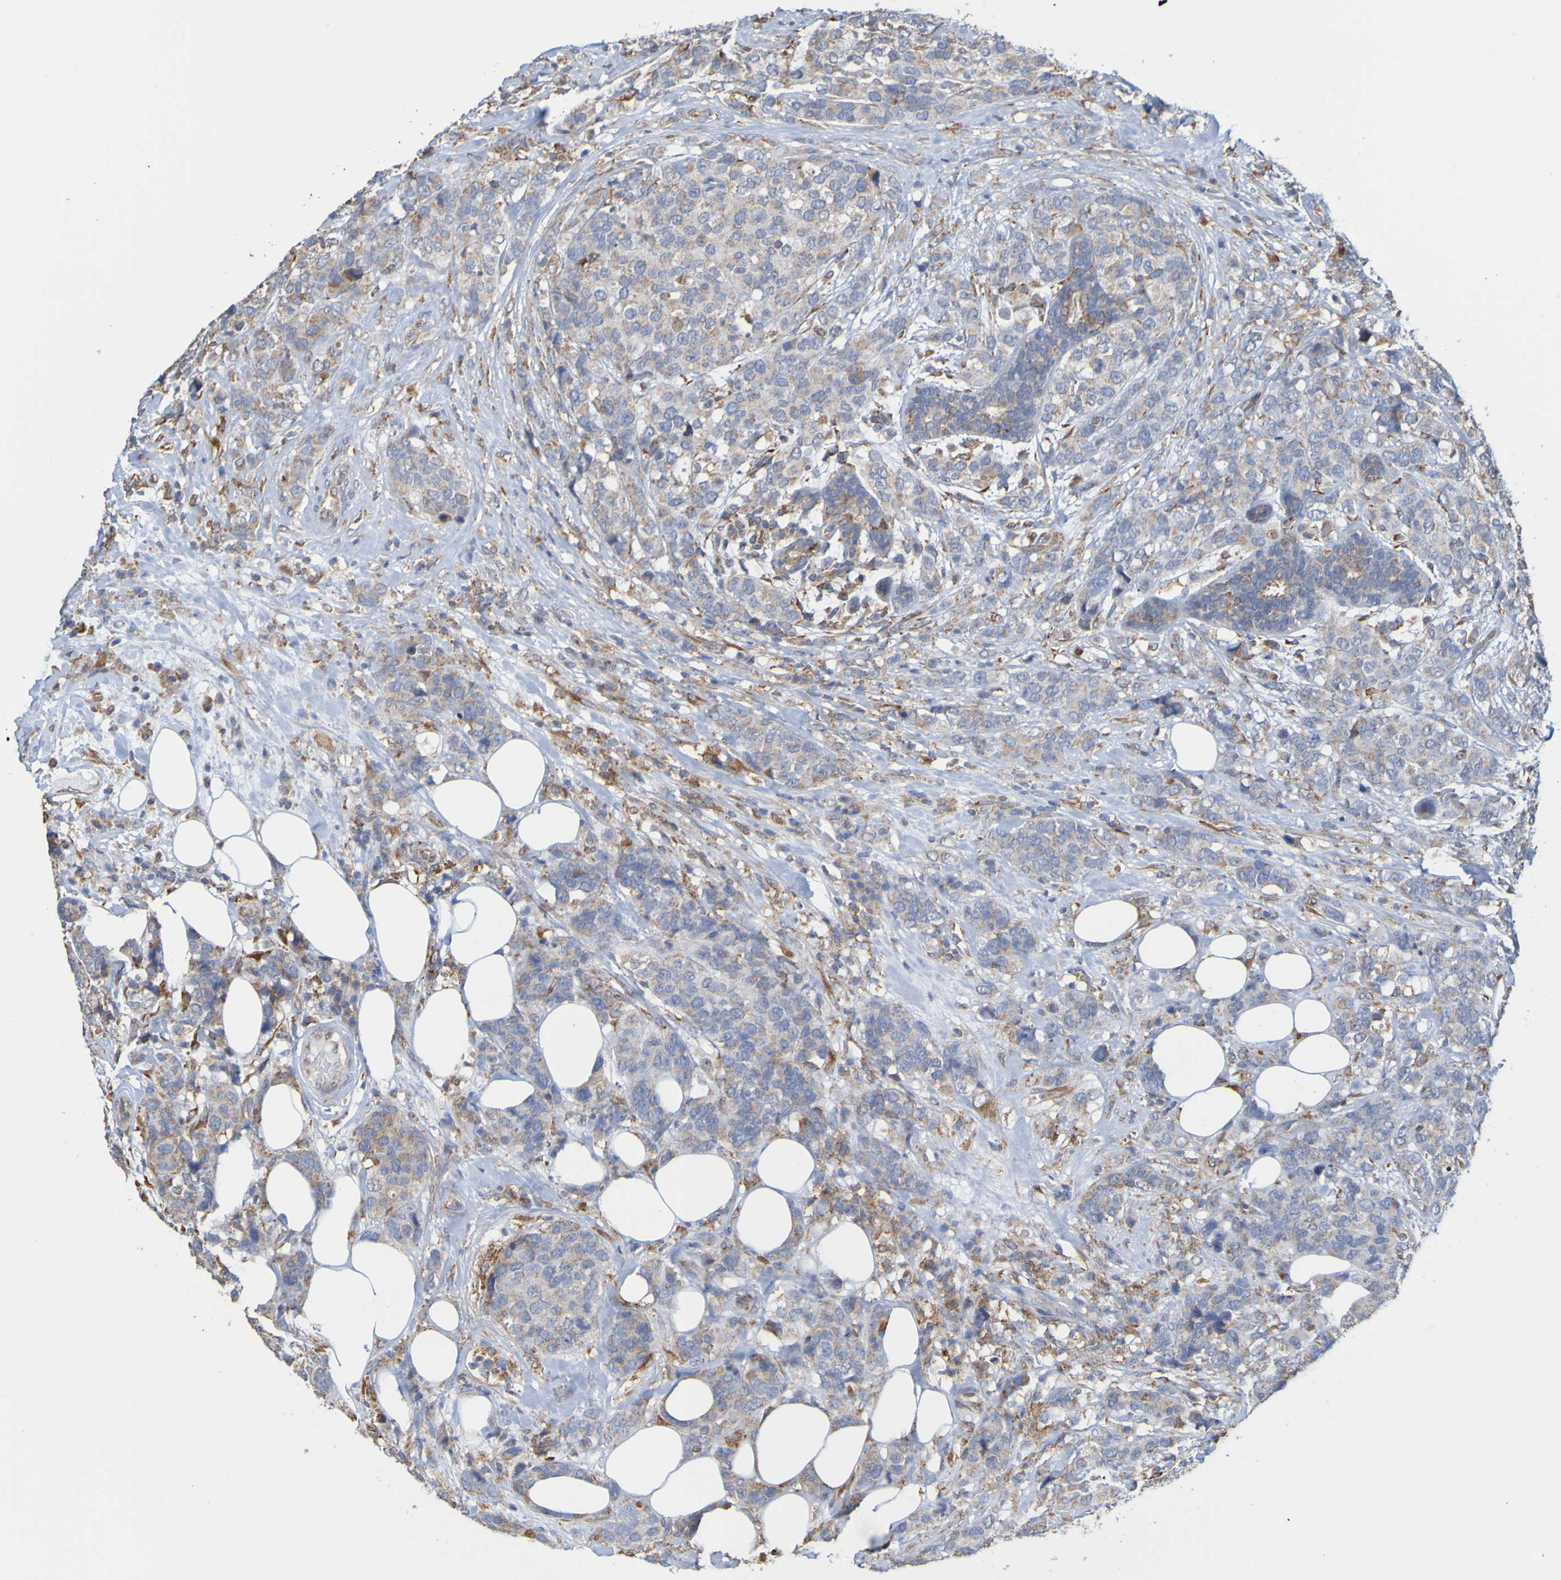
{"staining": {"intensity": "negative", "quantity": "none", "location": "none"}, "tissue": "breast cancer", "cell_type": "Tumor cells", "image_type": "cancer", "snomed": [{"axis": "morphology", "description": "Lobular carcinoma"}, {"axis": "topography", "description": "Breast"}], "caption": "A photomicrograph of human lobular carcinoma (breast) is negative for staining in tumor cells.", "gene": "PDIA3", "patient": {"sex": "female", "age": 59}}